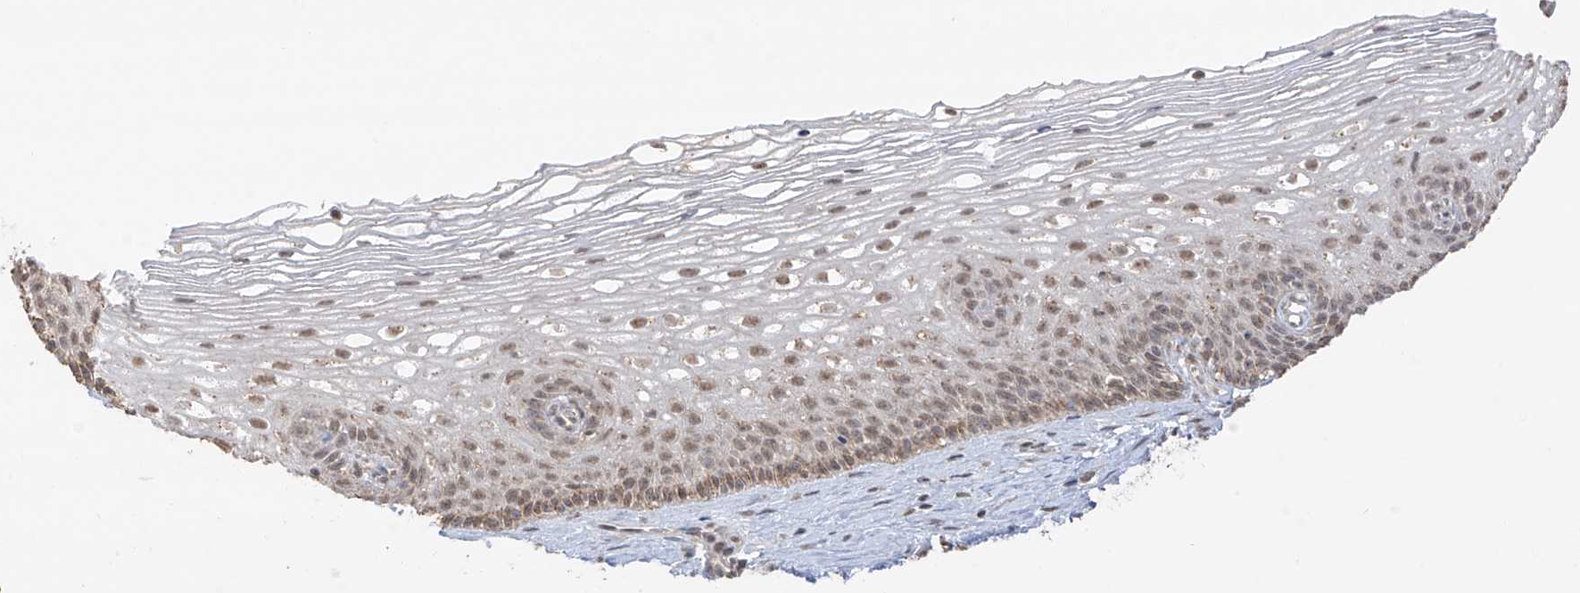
{"staining": {"intensity": "weak", "quantity": "25%-75%", "location": "cytoplasmic/membranous"}, "tissue": "cervix", "cell_type": "Glandular cells", "image_type": "normal", "snomed": [{"axis": "morphology", "description": "Normal tissue, NOS"}, {"axis": "topography", "description": "Cervix"}], "caption": "This histopathology image reveals immunohistochemistry staining of normal human cervix, with low weak cytoplasmic/membranous positivity in approximately 25%-75% of glandular cells.", "gene": "N4BP3", "patient": {"sex": "female", "age": 33}}